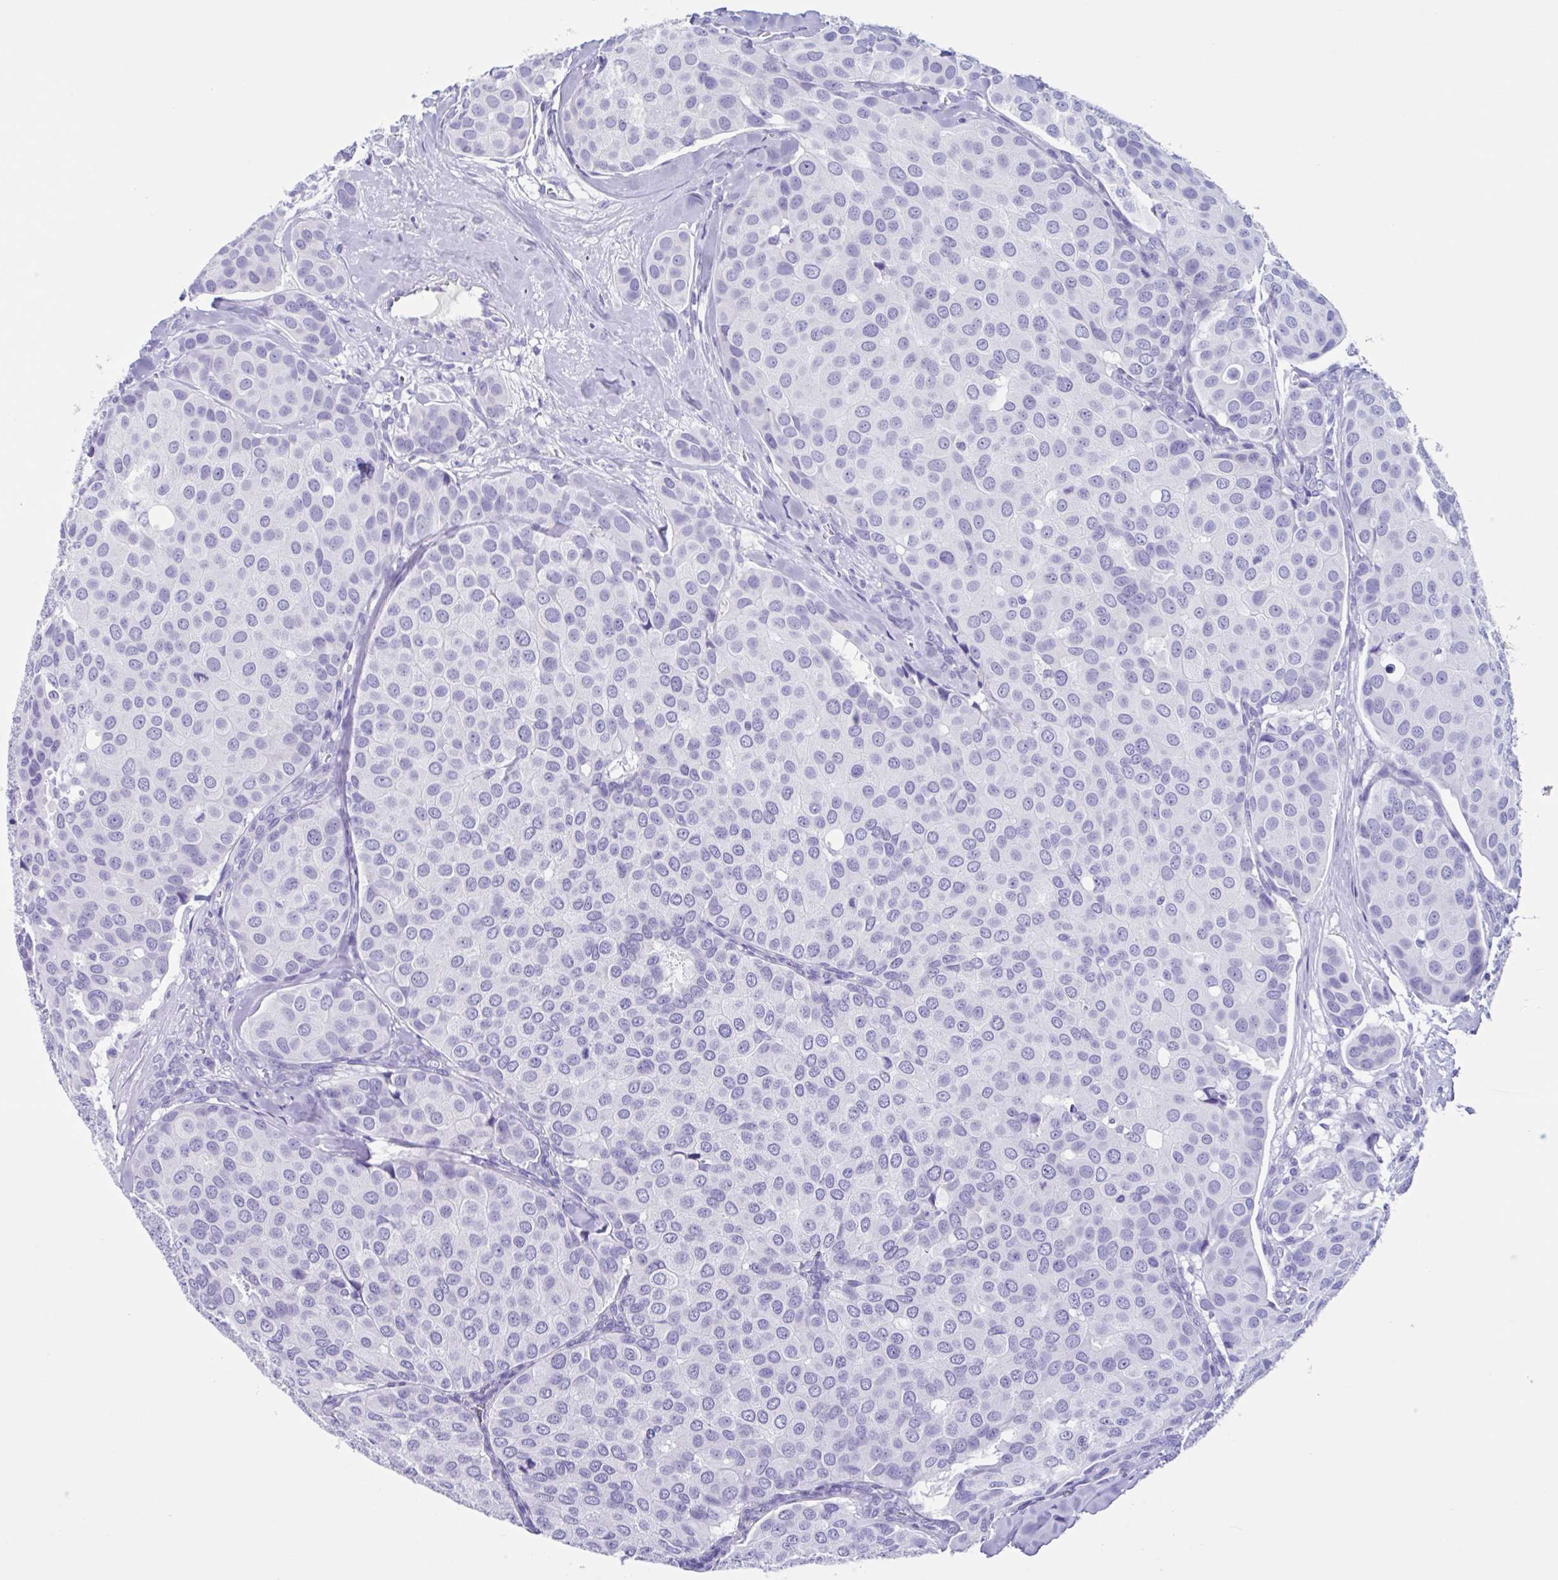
{"staining": {"intensity": "negative", "quantity": "none", "location": "none"}, "tissue": "breast cancer", "cell_type": "Tumor cells", "image_type": "cancer", "snomed": [{"axis": "morphology", "description": "Duct carcinoma"}, {"axis": "topography", "description": "Breast"}], "caption": "Image shows no significant protein positivity in tumor cells of breast cancer (invasive ductal carcinoma). (DAB immunohistochemistry (IHC) with hematoxylin counter stain).", "gene": "USP35", "patient": {"sex": "female", "age": 70}}